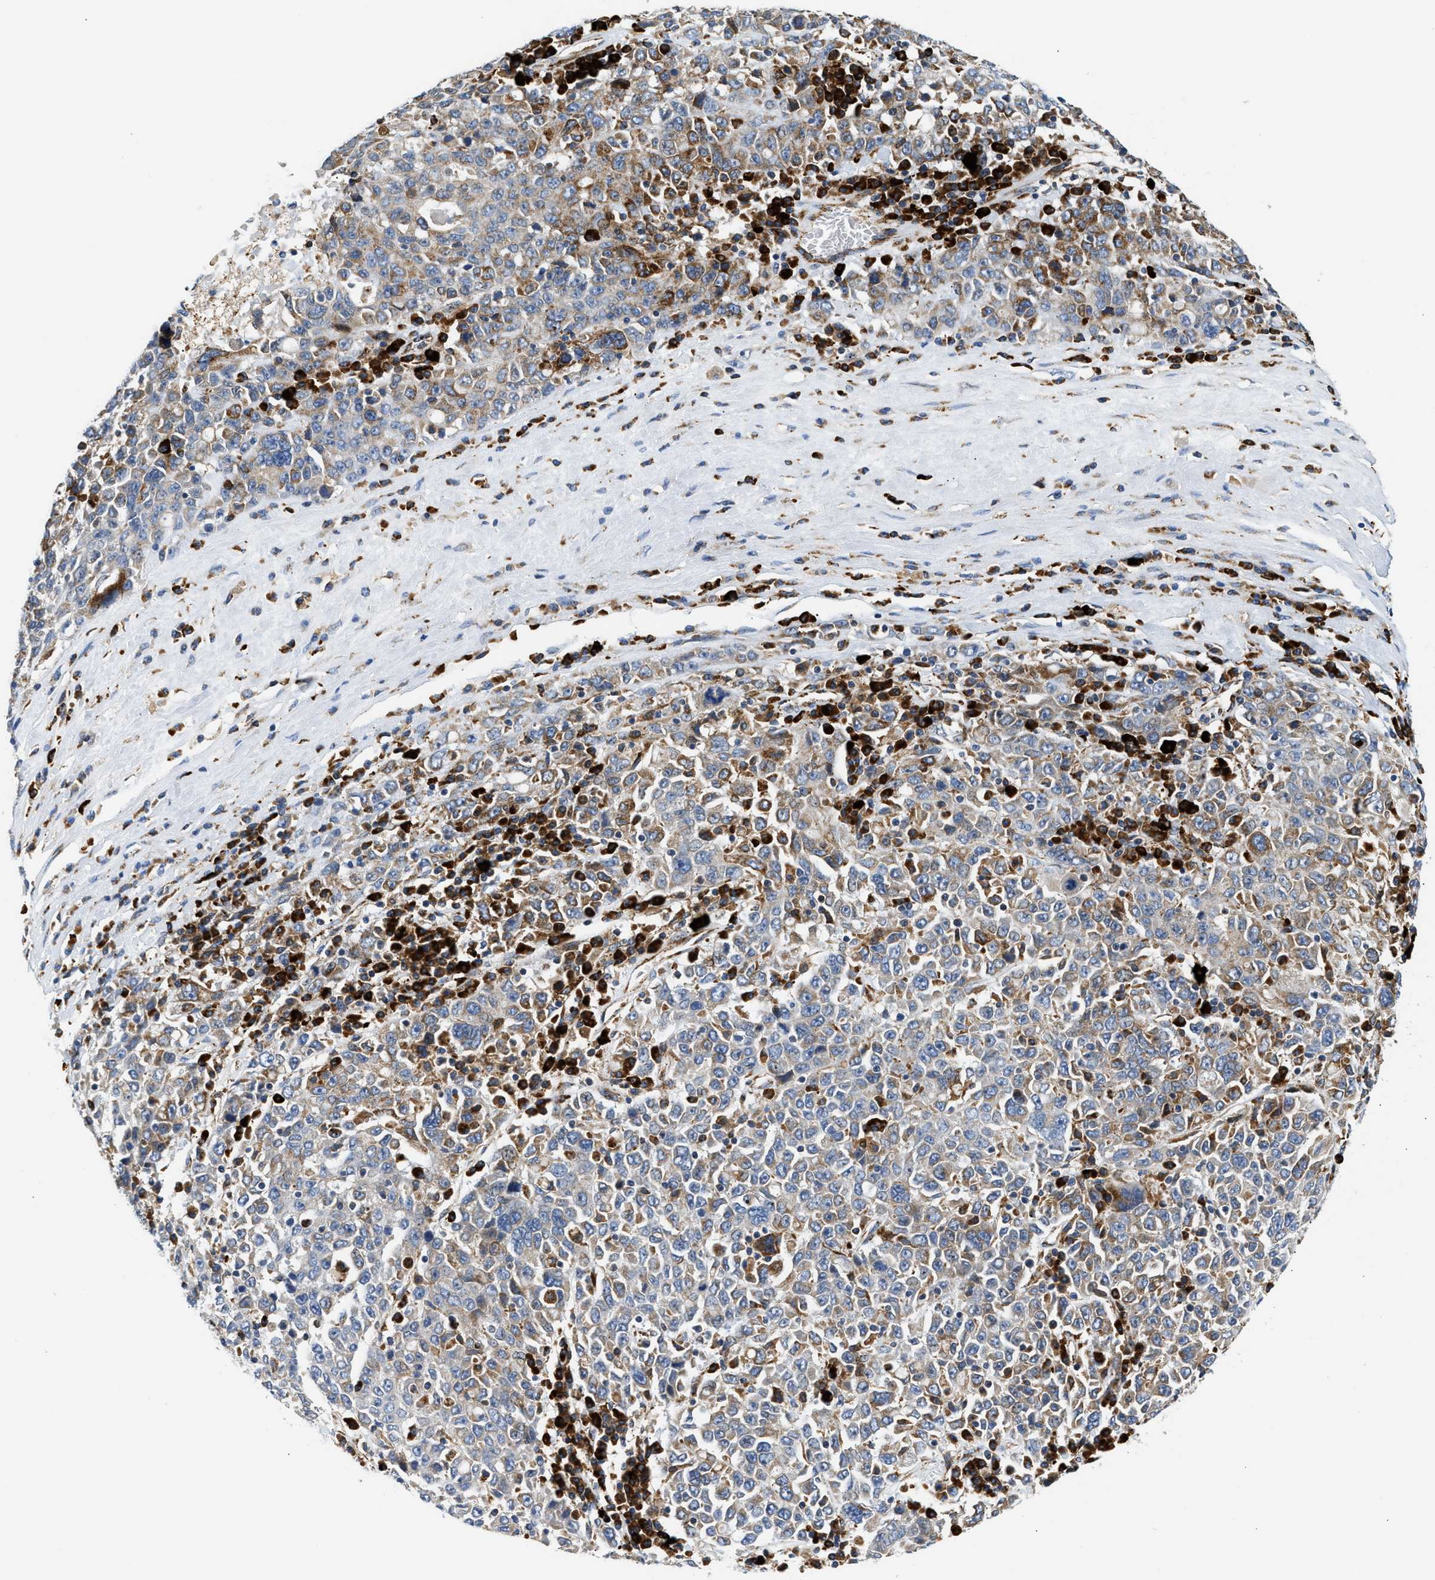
{"staining": {"intensity": "moderate", "quantity": "<25%", "location": "cytoplasmic/membranous"}, "tissue": "ovarian cancer", "cell_type": "Tumor cells", "image_type": "cancer", "snomed": [{"axis": "morphology", "description": "Carcinoma, endometroid"}, {"axis": "topography", "description": "Ovary"}], "caption": "Moderate cytoplasmic/membranous expression is seen in about <25% of tumor cells in ovarian cancer. The staining was performed using DAB (3,3'-diaminobenzidine), with brown indicating positive protein expression. Nuclei are stained blue with hematoxylin.", "gene": "AMZ1", "patient": {"sex": "female", "age": 62}}